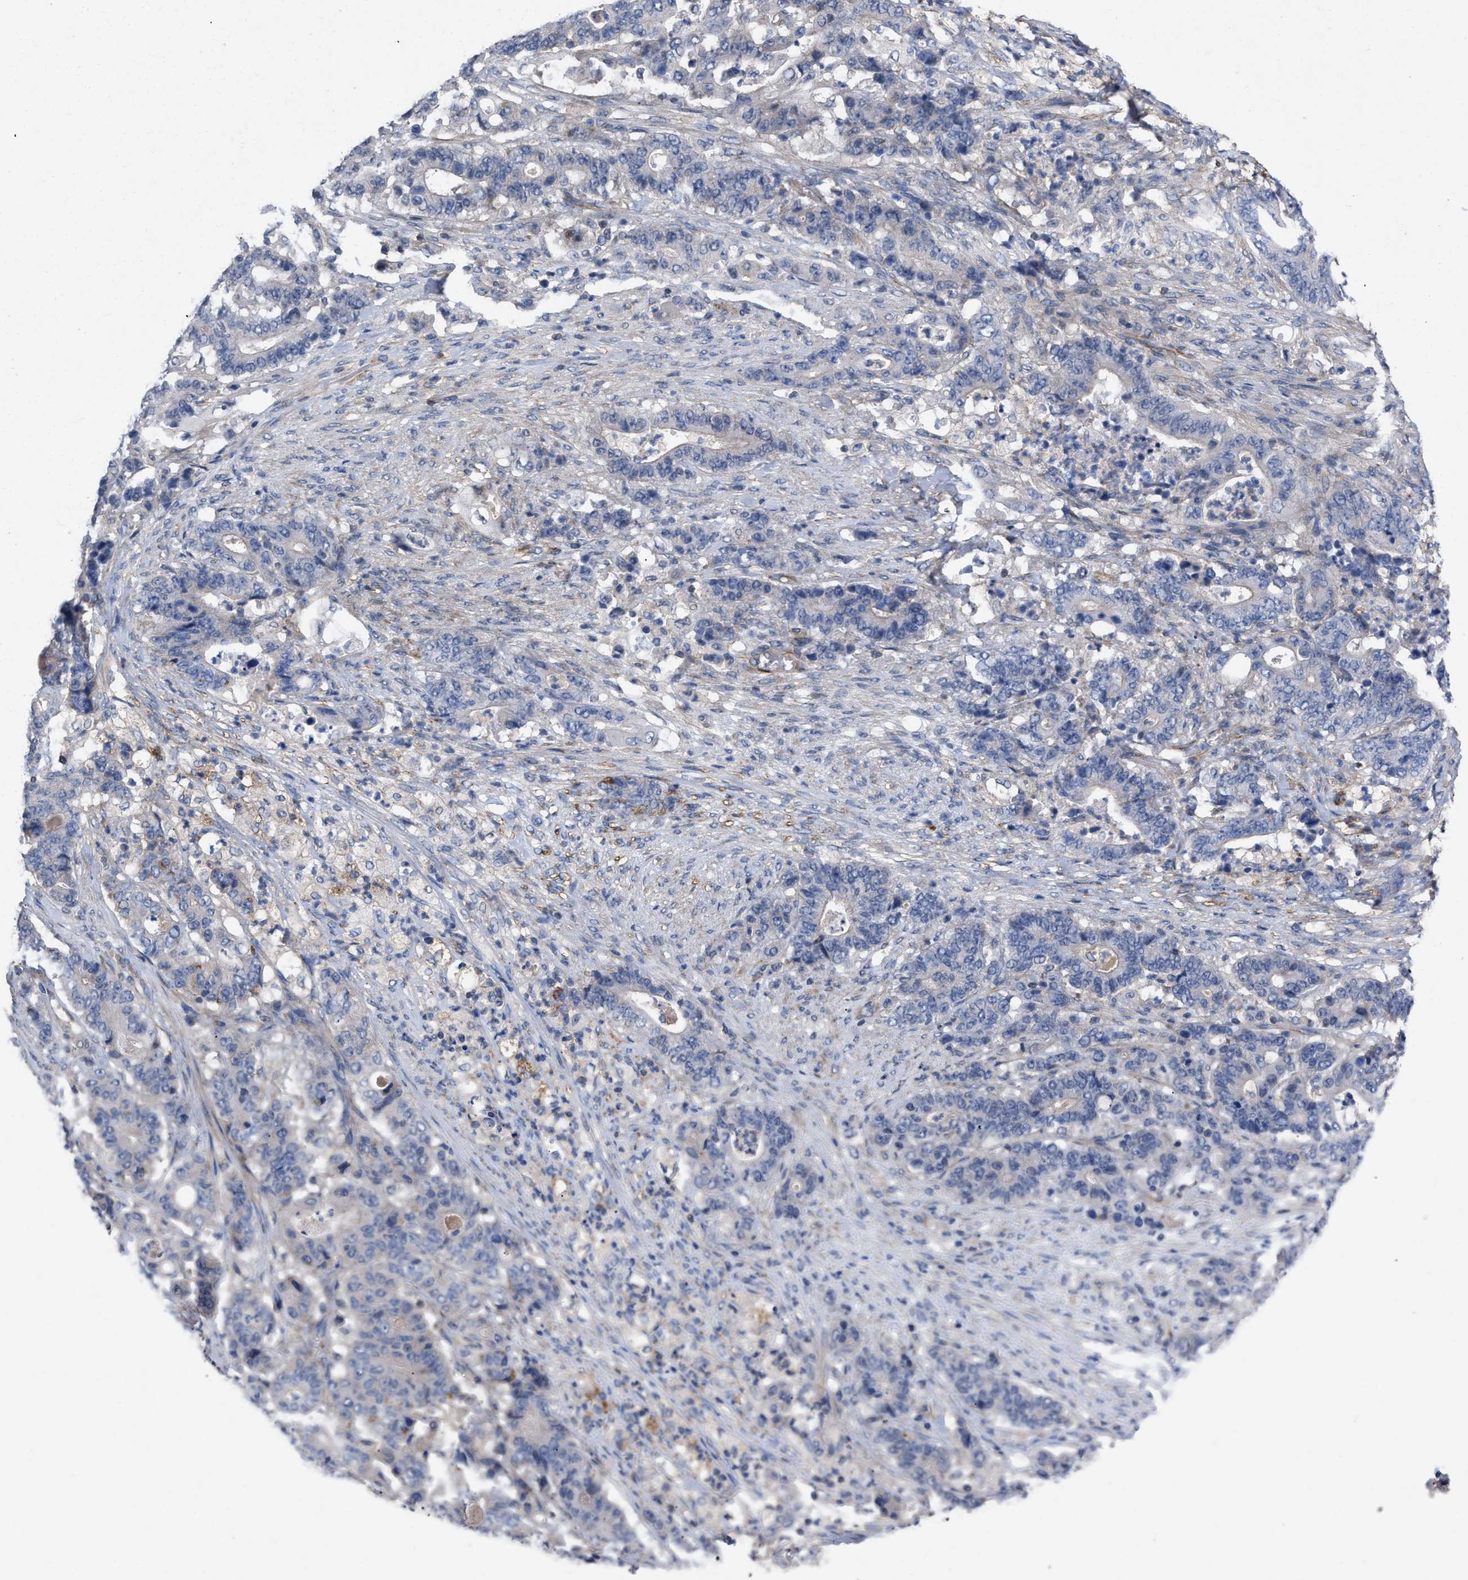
{"staining": {"intensity": "negative", "quantity": "none", "location": "none"}, "tissue": "stomach cancer", "cell_type": "Tumor cells", "image_type": "cancer", "snomed": [{"axis": "morphology", "description": "Adenocarcinoma, NOS"}, {"axis": "topography", "description": "Stomach"}], "caption": "Tumor cells show no significant protein expression in stomach adenocarcinoma.", "gene": "TMEM131", "patient": {"sex": "female", "age": 73}}